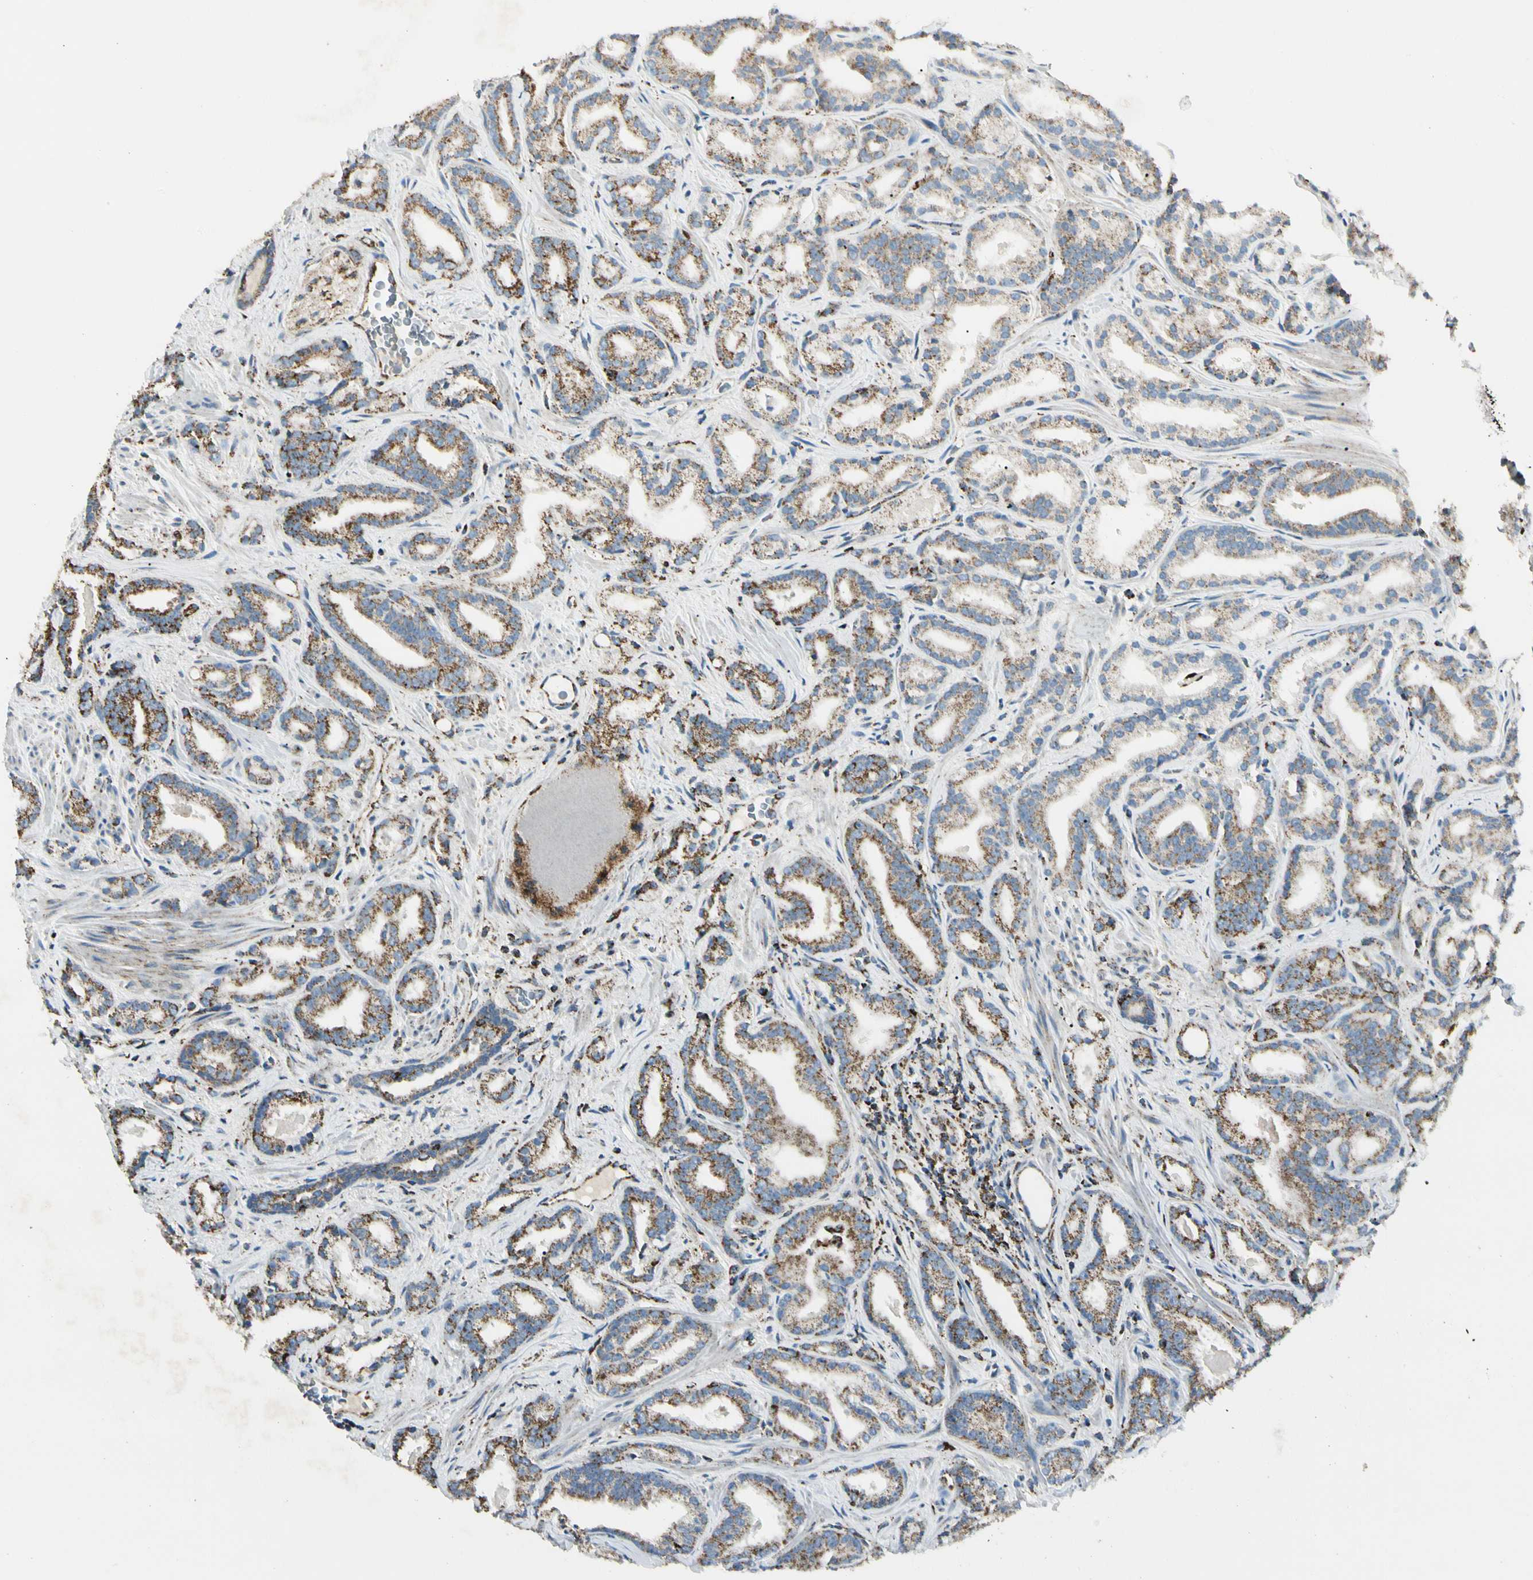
{"staining": {"intensity": "moderate", "quantity": ">75%", "location": "cytoplasmic/membranous"}, "tissue": "prostate cancer", "cell_type": "Tumor cells", "image_type": "cancer", "snomed": [{"axis": "morphology", "description": "Adenocarcinoma, Low grade"}, {"axis": "topography", "description": "Prostate"}], "caption": "A photomicrograph of human prostate cancer (low-grade adenocarcinoma) stained for a protein shows moderate cytoplasmic/membranous brown staining in tumor cells. (DAB = brown stain, brightfield microscopy at high magnification).", "gene": "ME2", "patient": {"sex": "male", "age": 63}}